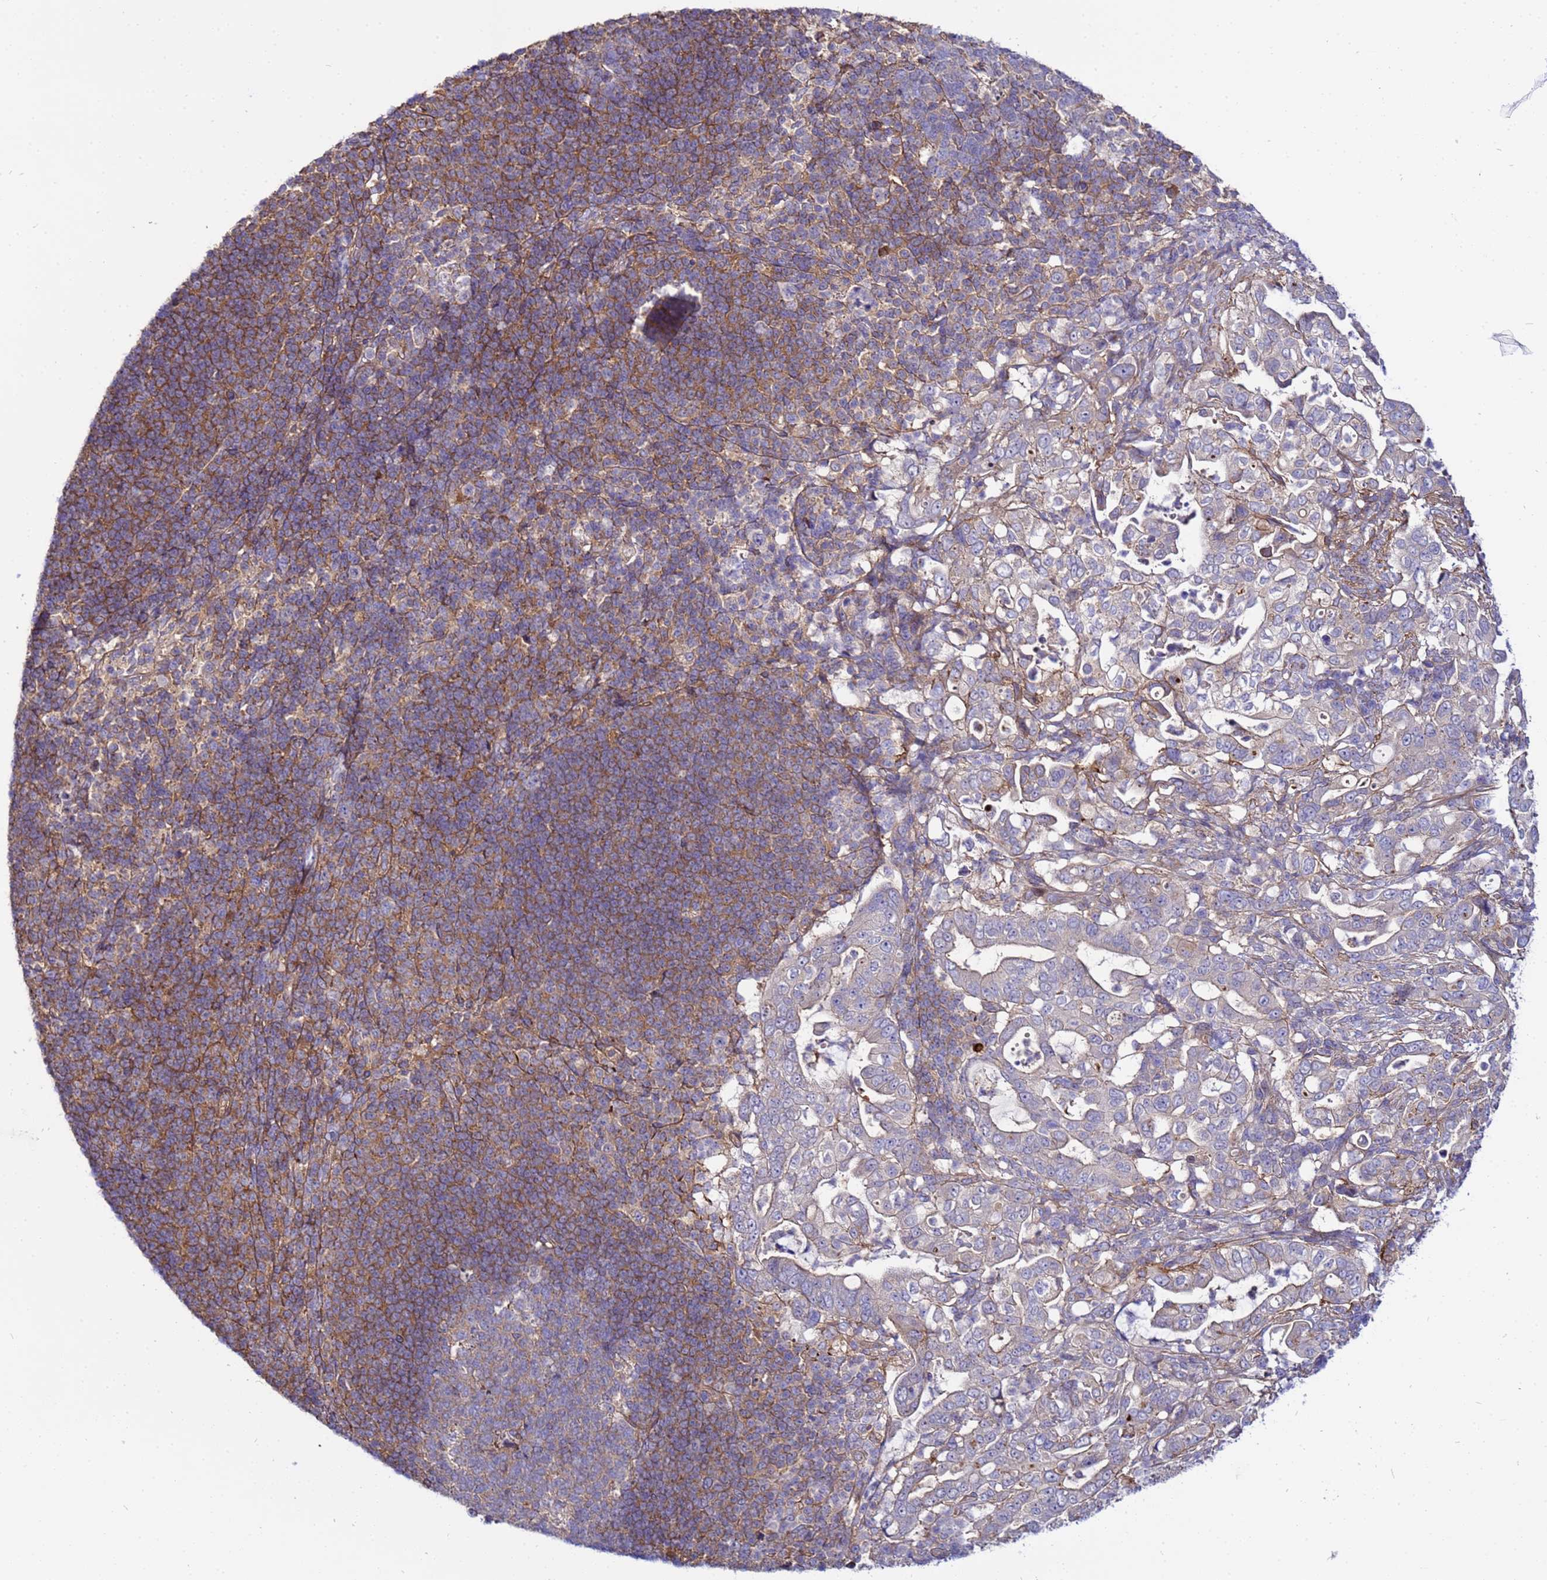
{"staining": {"intensity": "moderate", "quantity": "<25%", "location": "cytoplasmic/membranous"}, "tissue": "pancreatic cancer", "cell_type": "Tumor cells", "image_type": "cancer", "snomed": [{"axis": "morphology", "description": "Normal tissue, NOS"}, {"axis": "morphology", "description": "Adenocarcinoma, NOS"}, {"axis": "topography", "description": "Lymph node"}, {"axis": "topography", "description": "Pancreas"}], "caption": "The immunohistochemical stain shows moderate cytoplasmic/membranous positivity in tumor cells of adenocarcinoma (pancreatic) tissue.", "gene": "STK38", "patient": {"sex": "female", "age": 67}}